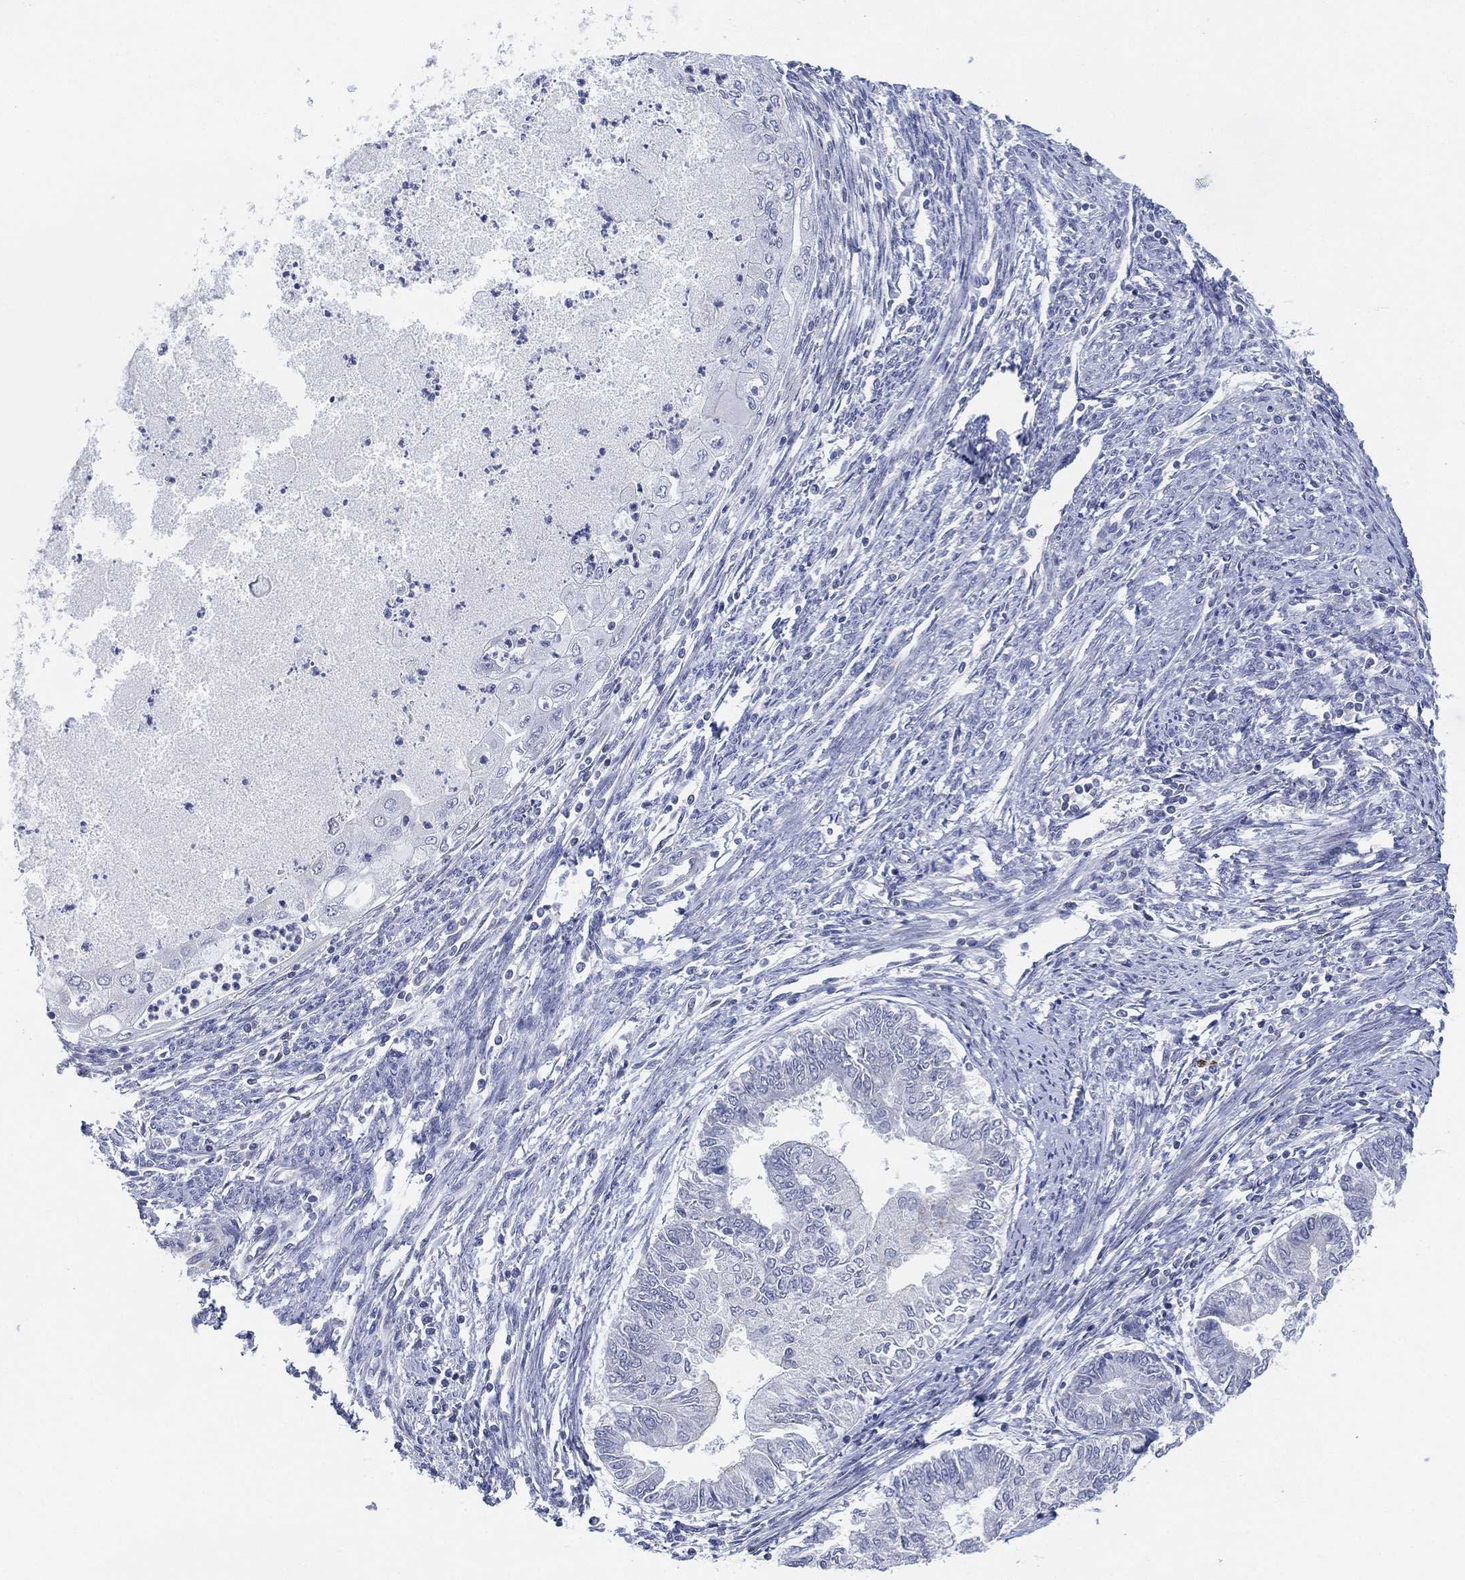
{"staining": {"intensity": "negative", "quantity": "none", "location": "none"}, "tissue": "endometrial cancer", "cell_type": "Tumor cells", "image_type": "cancer", "snomed": [{"axis": "morphology", "description": "Adenocarcinoma, NOS"}, {"axis": "topography", "description": "Endometrium"}], "caption": "An image of human endometrial cancer is negative for staining in tumor cells.", "gene": "CFTR", "patient": {"sex": "female", "age": 59}}